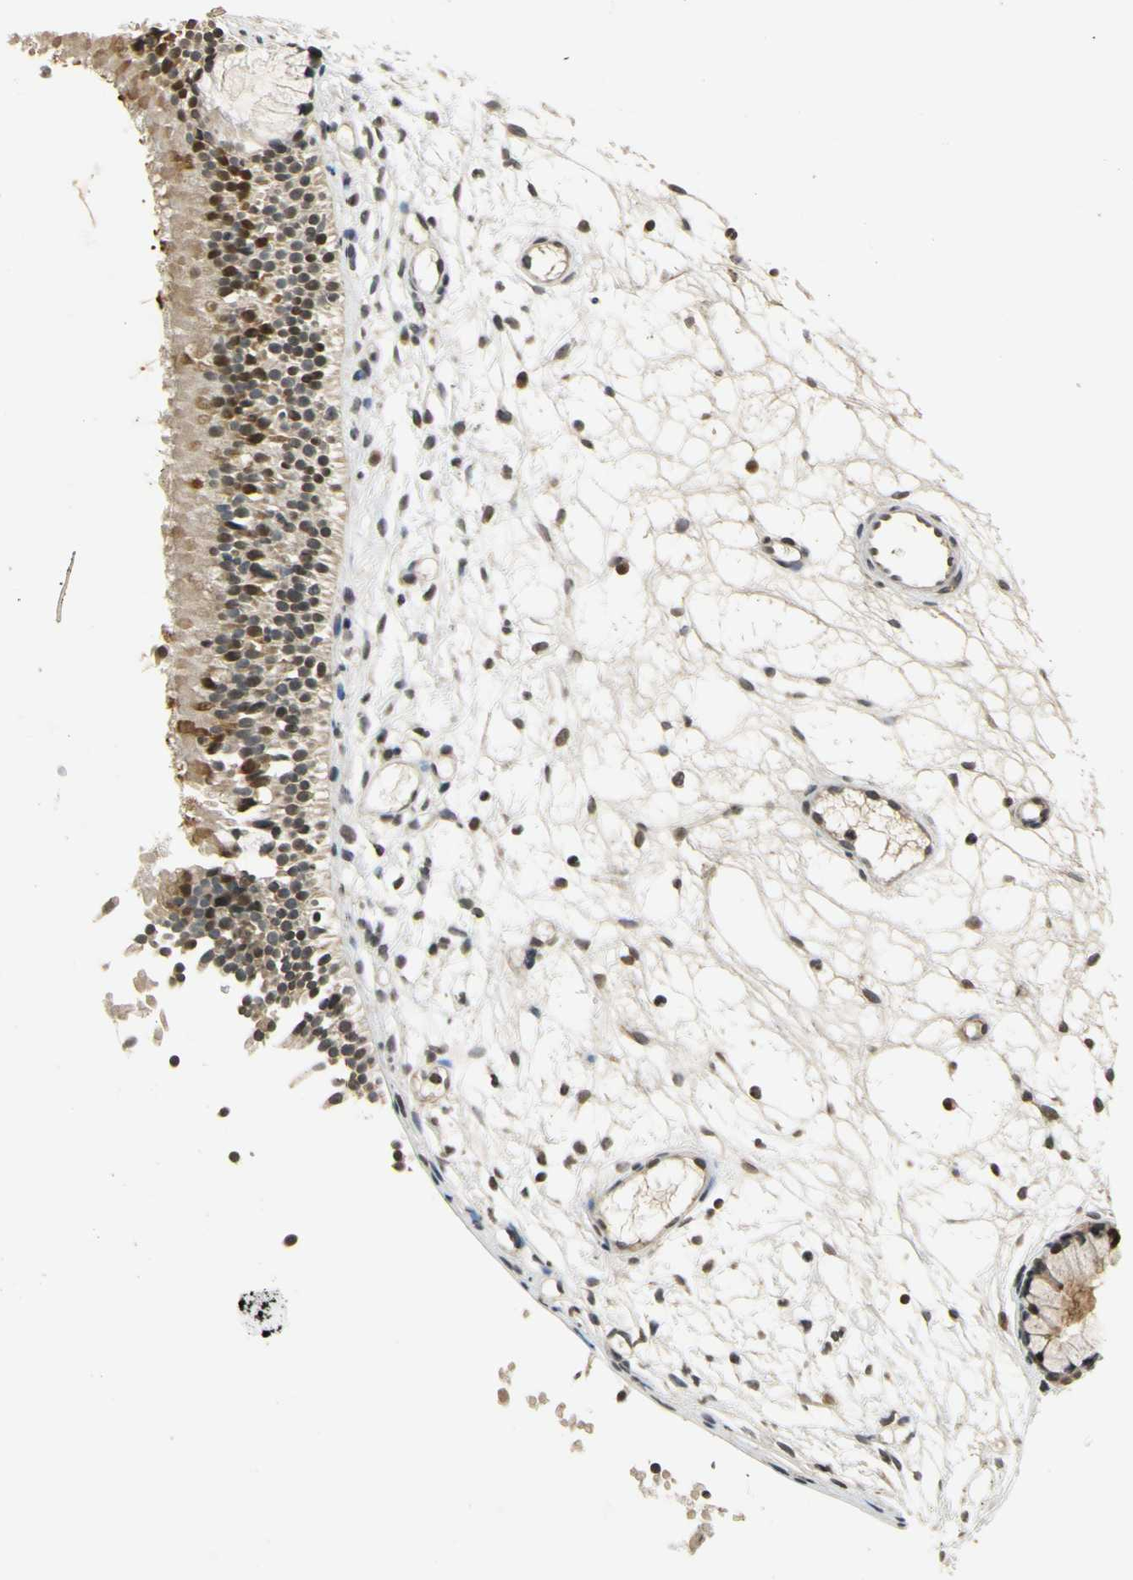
{"staining": {"intensity": "weak", "quantity": ">75%", "location": "cytoplasmic/membranous,nuclear"}, "tissue": "nasopharynx", "cell_type": "Respiratory epithelial cells", "image_type": "normal", "snomed": [{"axis": "morphology", "description": "Normal tissue, NOS"}, {"axis": "topography", "description": "Nasopharynx"}], "caption": "A low amount of weak cytoplasmic/membranous,nuclear positivity is appreciated in about >75% of respiratory epithelial cells in unremarkable nasopharynx.", "gene": "SOD1", "patient": {"sex": "female", "age": 54}}